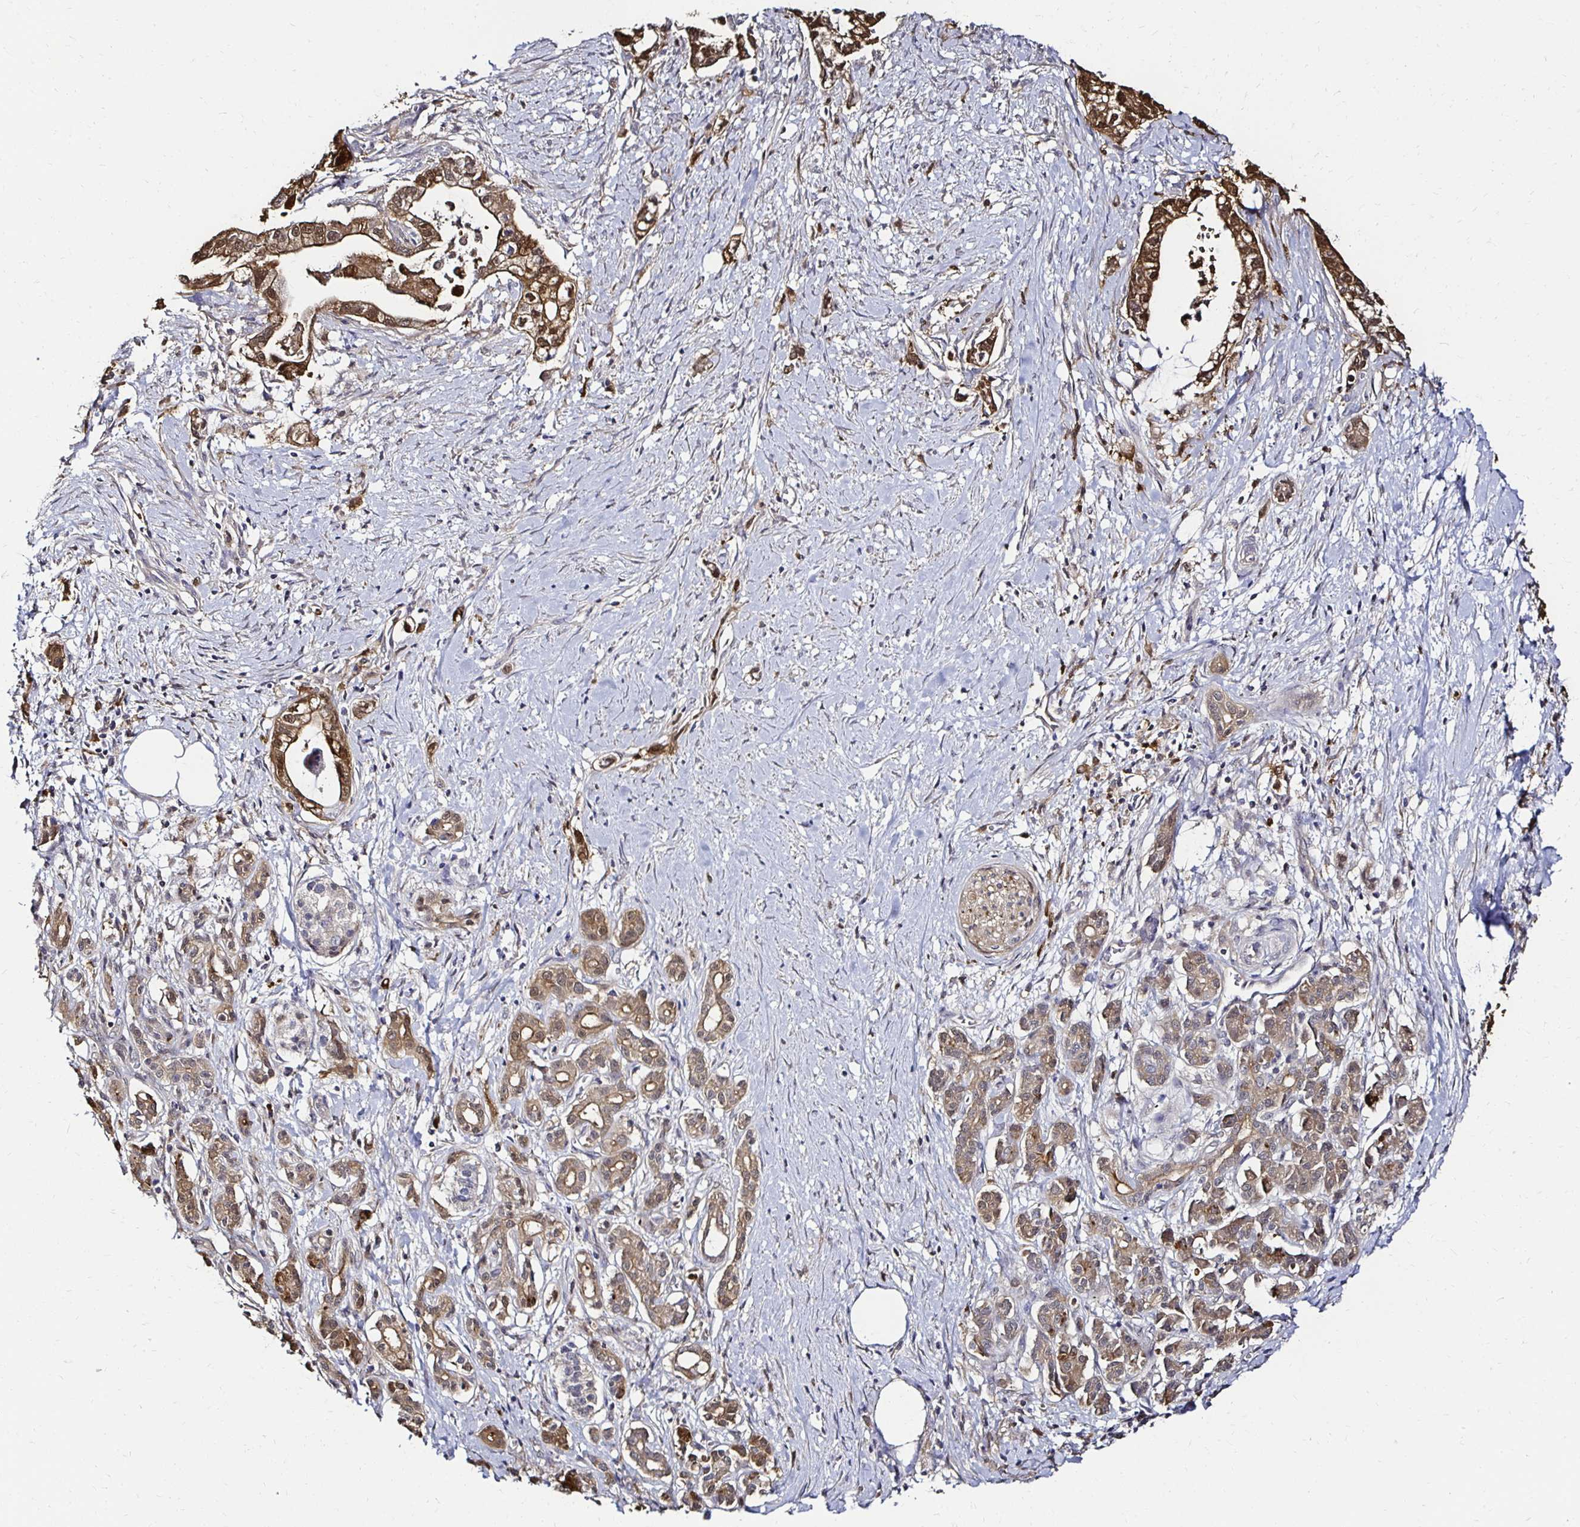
{"staining": {"intensity": "moderate", "quantity": ">75%", "location": "cytoplasmic/membranous,nuclear"}, "tissue": "pancreatic cancer", "cell_type": "Tumor cells", "image_type": "cancer", "snomed": [{"axis": "morphology", "description": "Adenocarcinoma, NOS"}, {"axis": "topography", "description": "Pancreas"}], "caption": "Protein analysis of adenocarcinoma (pancreatic) tissue shows moderate cytoplasmic/membranous and nuclear positivity in about >75% of tumor cells.", "gene": "TXN", "patient": {"sex": "male", "age": 70}}